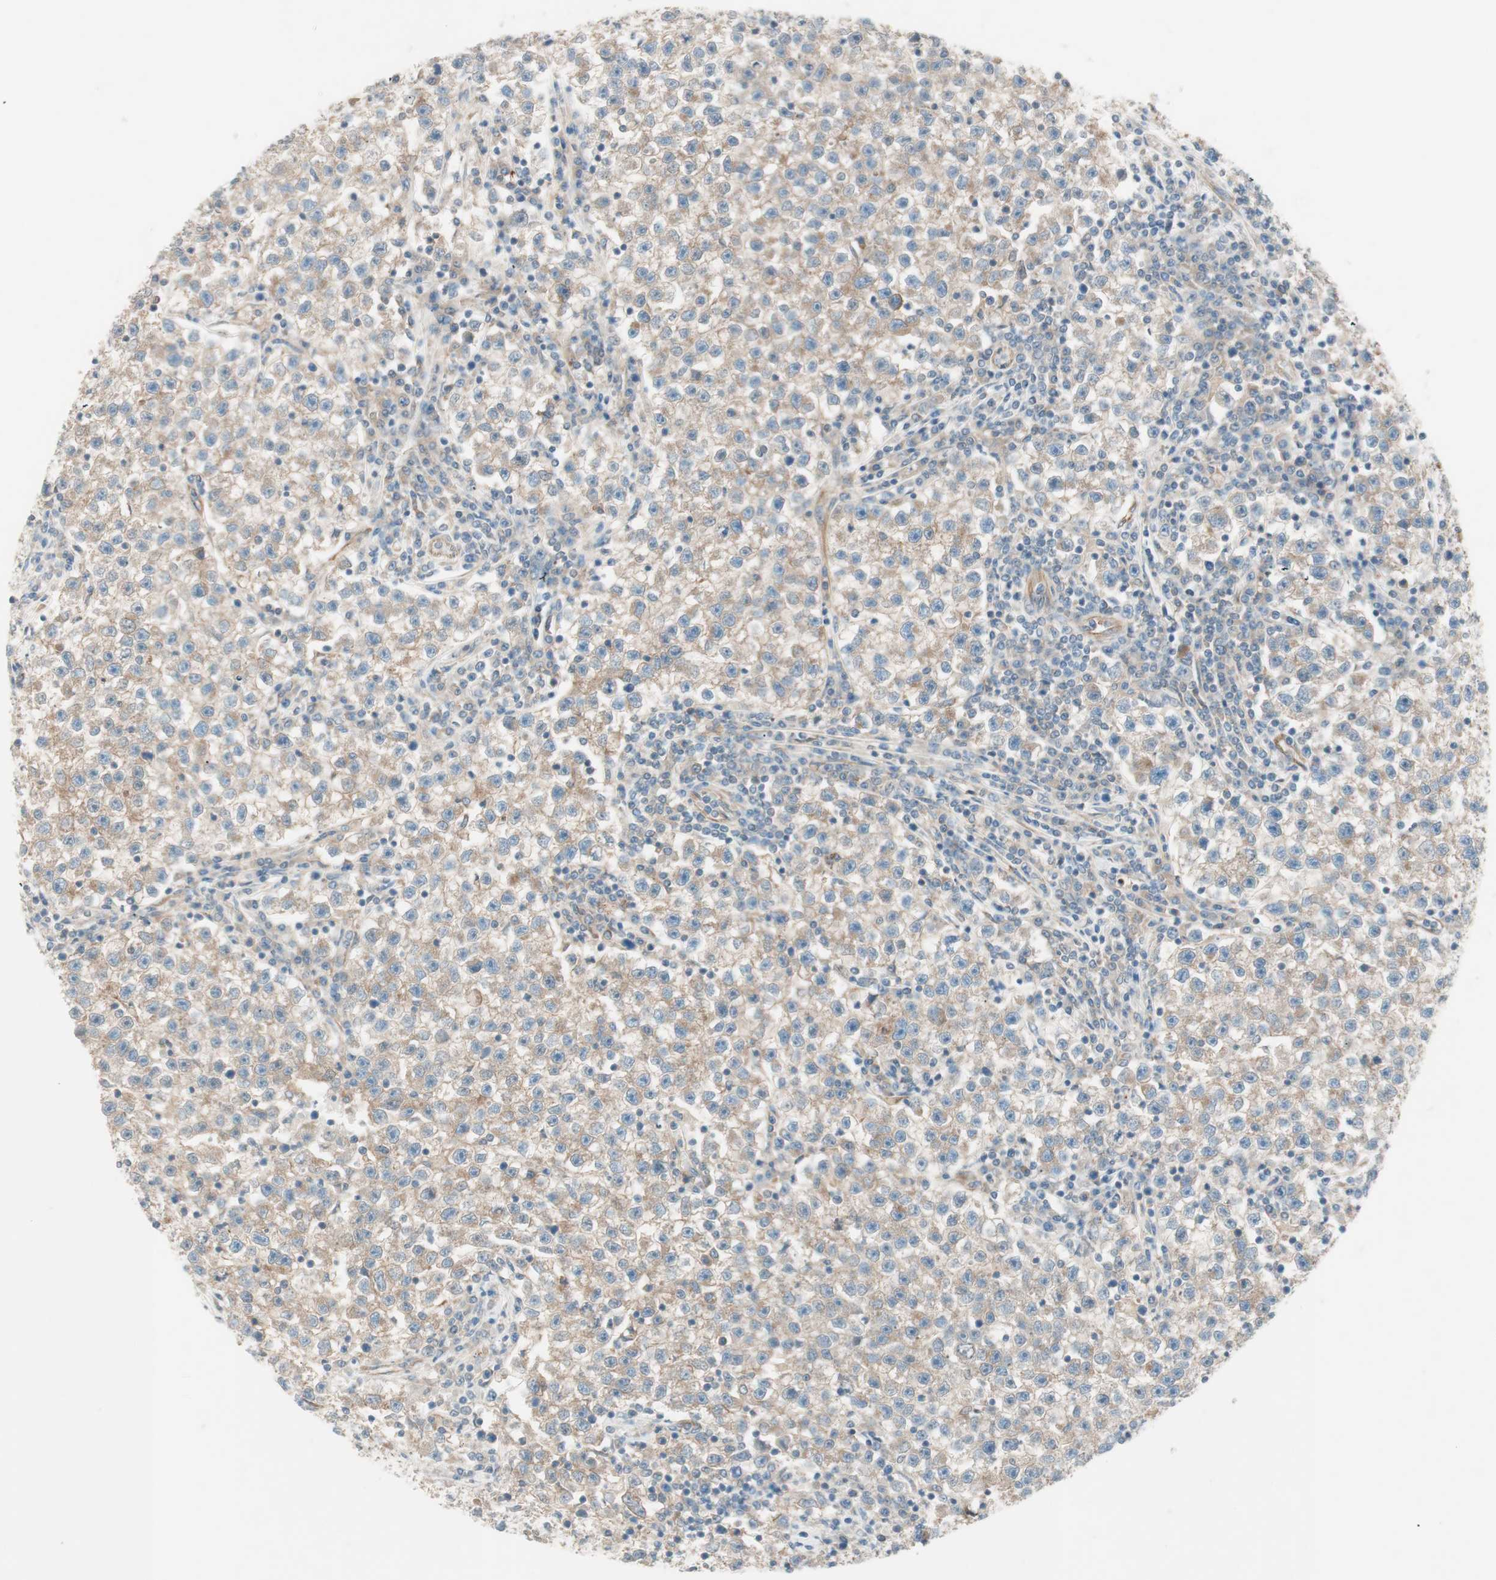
{"staining": {"intensity": "weak", "quantity": ">75%", "location": "cytoplasmic/membranous"}, "tissue": "testis cancer", "cell_type": "Tumor cells", "image_type": "cancer", "snomed": [{"axis": "morphology", "description": "Seminoma, NOS"}, {"axis": "topography", "description": "Testis"}], "caption": "Immunohistochemistry (IHC) image of neoplastic tissue: seminoma (testis) stained using immunohistochemistry reveals low levels of weak protein expression localized specifically in the cytoplasmic/membranous of tumor cells, appearing as a cytoplasmic/membranous brown color.", "gene": "GALT", "patient": {"sex": "male", "age": 22}}